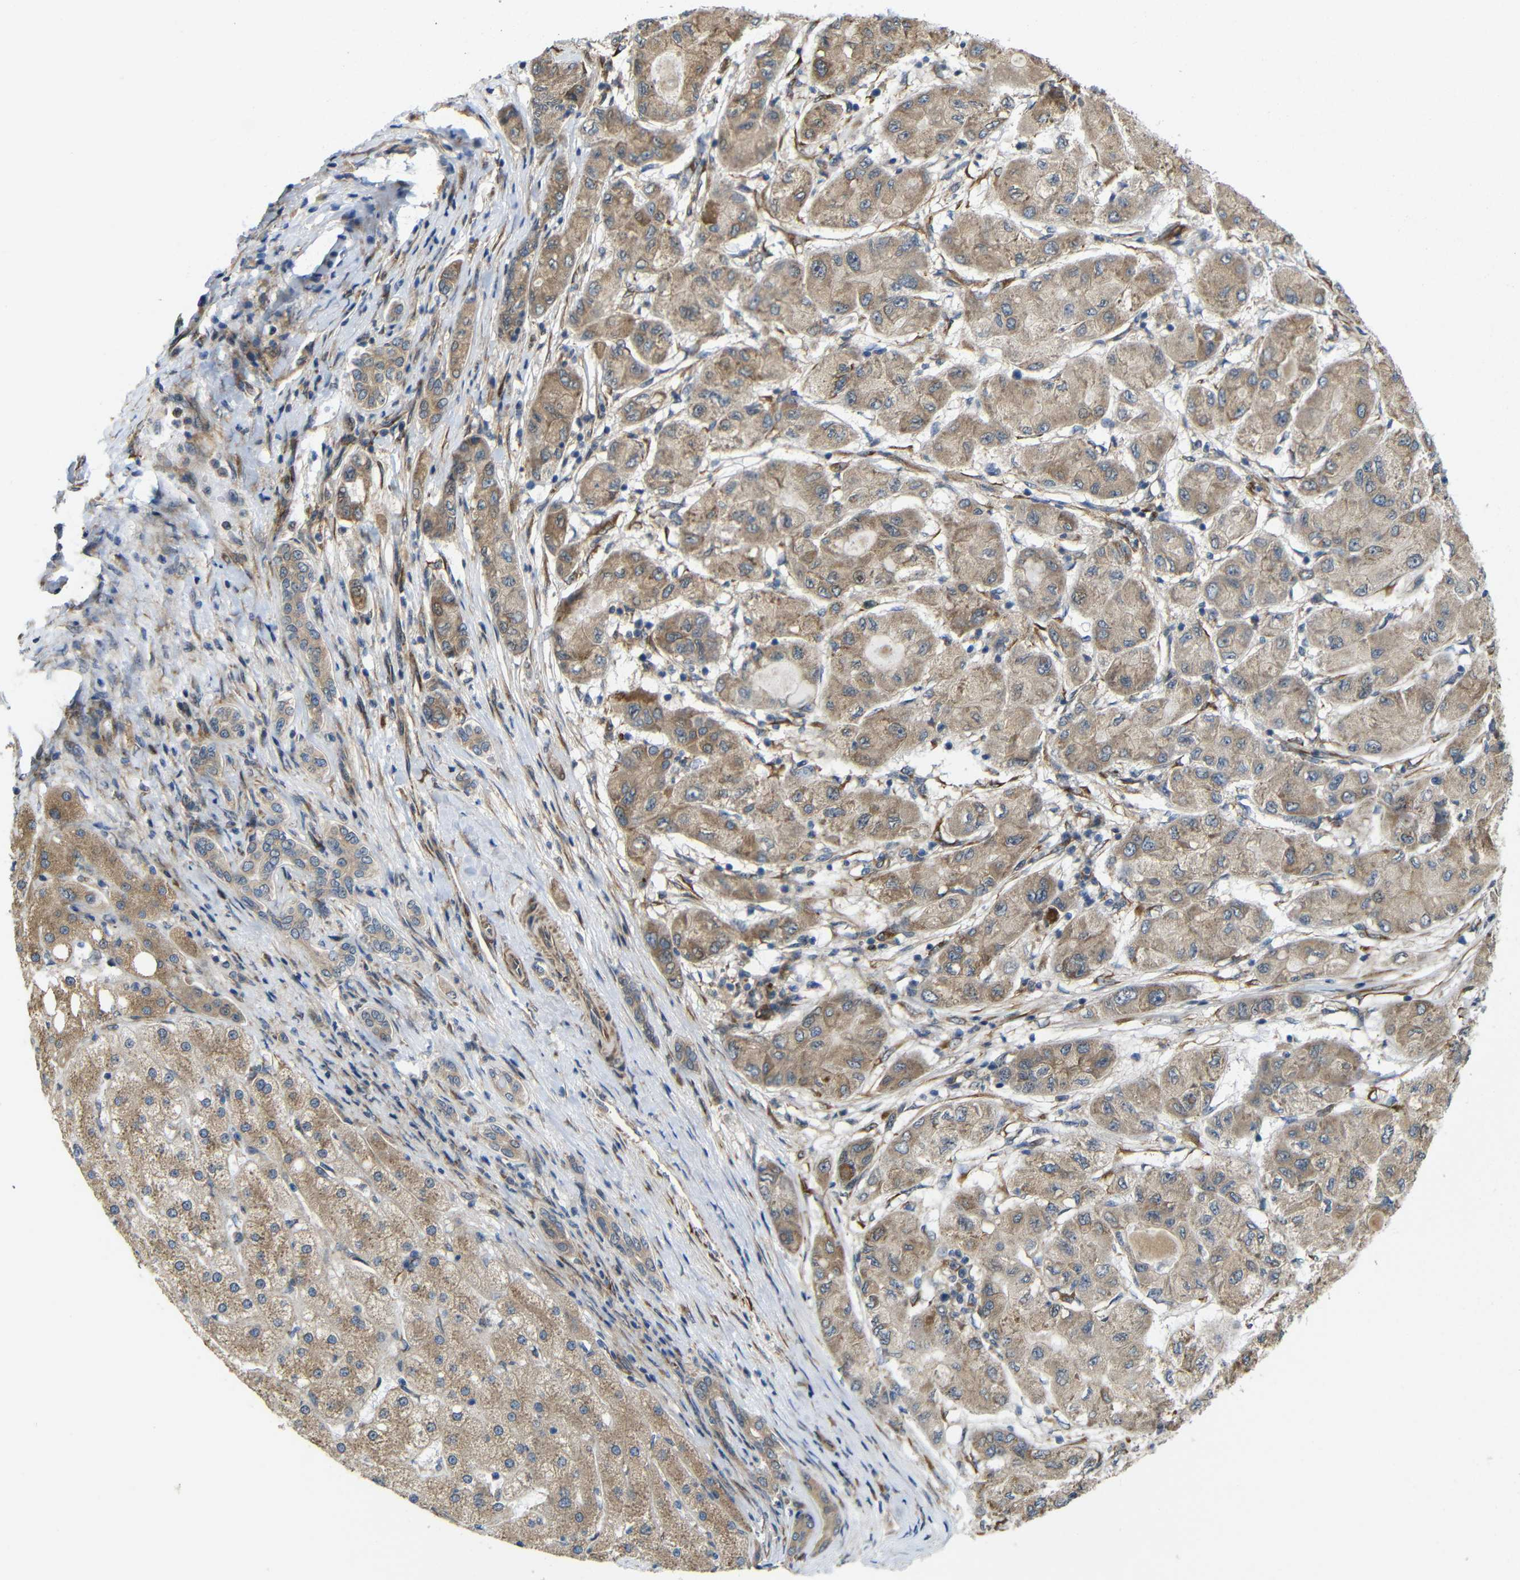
{"staining": {"intensity": "moderate", "quantity": ">75%", "location": "cytoplasmic/membranous"}, "tissue": "liver cancer", "cell_type": "Tumor cells", "image_type": "cancer", "snomed": [{"axis": "morphology", "description": "Carcinoma, Hepatocellular, NOS"}, {"axis": "topography", "description": "Liver"}], "caption": "Protein positivity by IHC shows moderate cytoplasmic/membranous expression in about >75% of tumor cells in liver hepatocellular carcinoma.", "gene": "P3H2", "patient": {"sex": "male", "age": 80}}